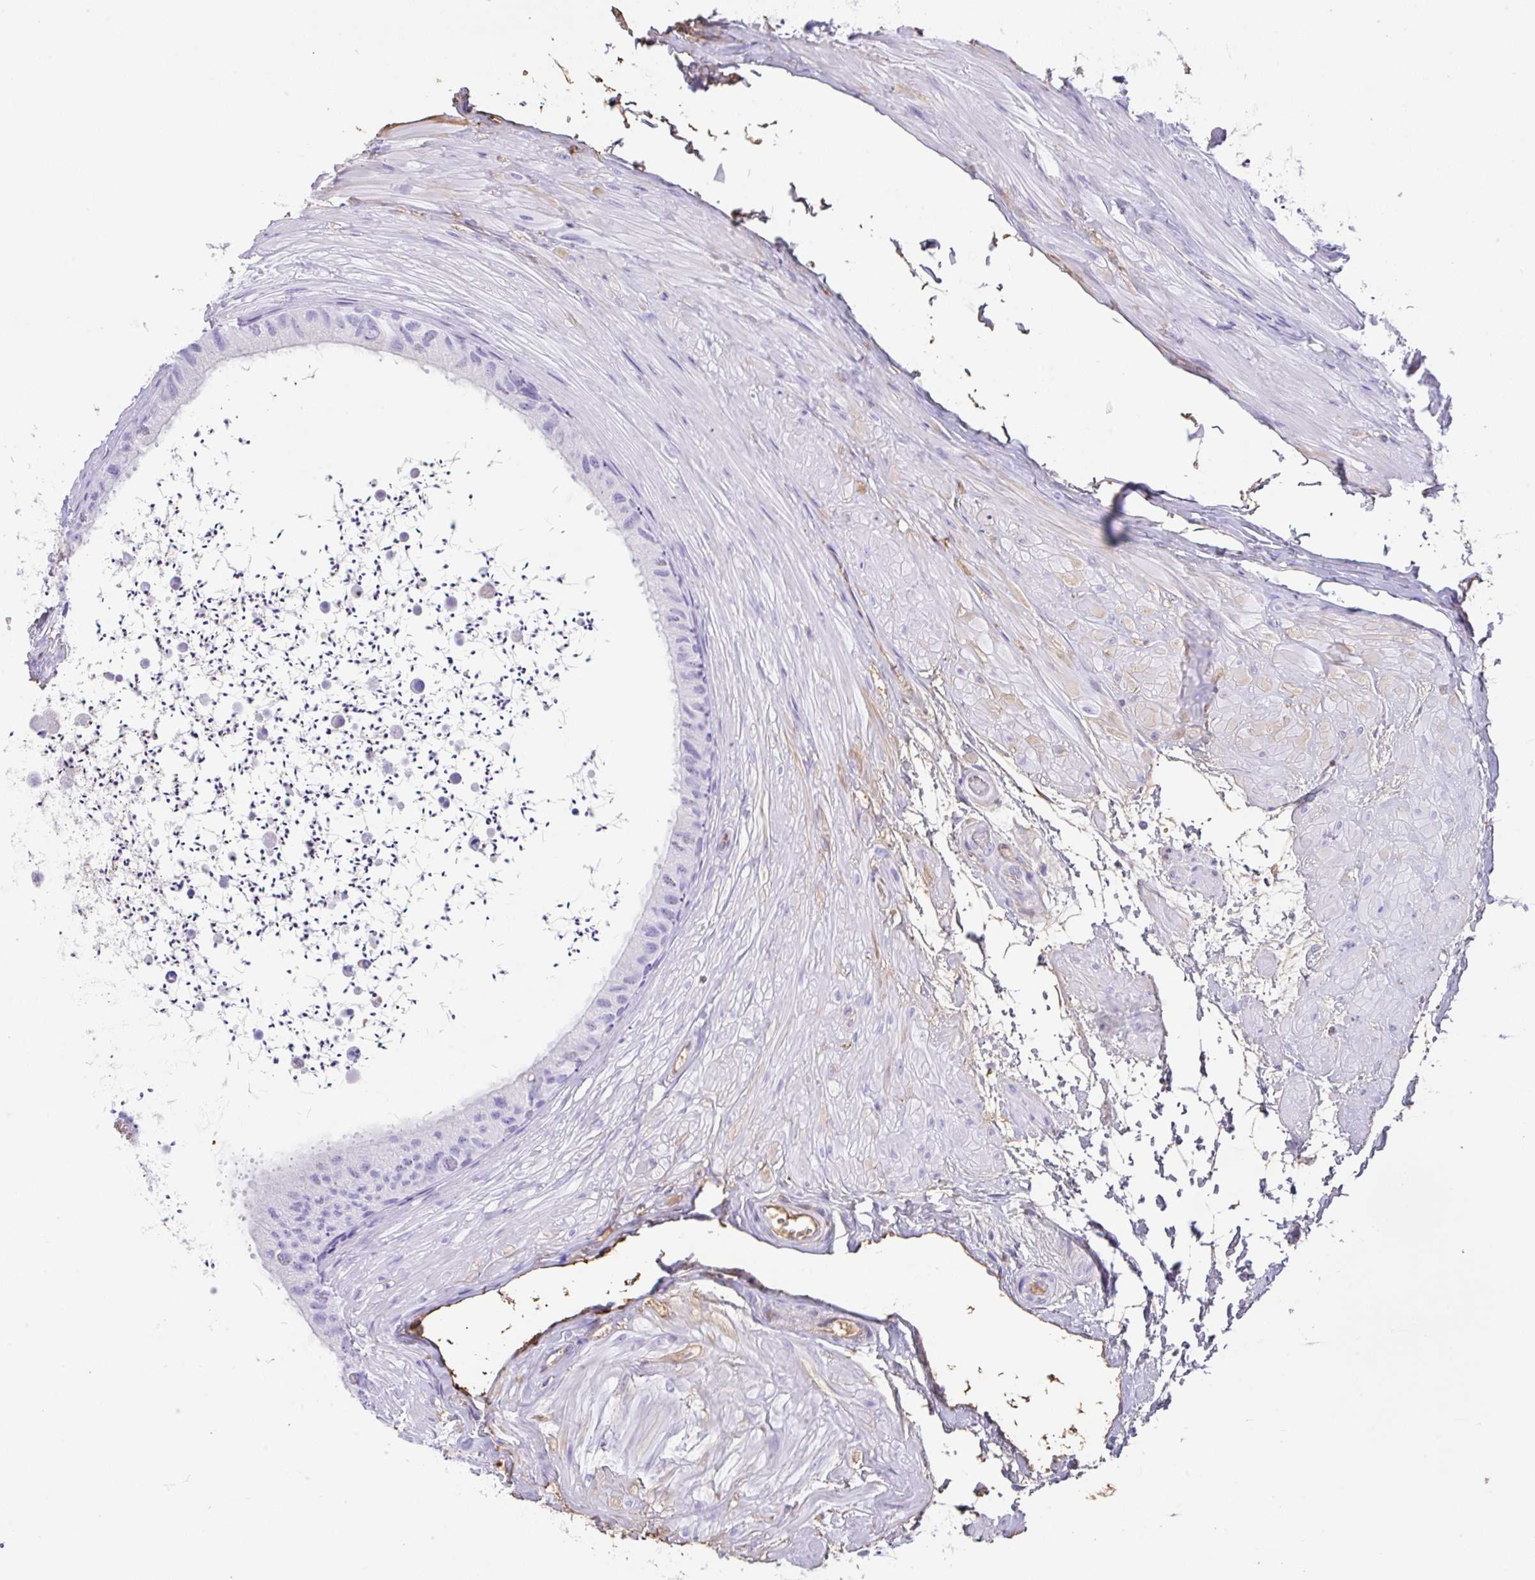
{"staining": {"intensity": "negative", "quantity": "none", "location": "none"}, "tissue": "epididymis", "cell_type": "Glandular cells", "image_type": "normal", "snomed": [{"axis": "morphology", "description": "Normal tissue, NOS"}, {"axis": "topography", "description": "Epididymis"}, {"axis": "topography", "description": "Peripheral nerve tissue"}], "caption": "Glandular cells show no significant expression in normal epididymis. (Stains: DAB immunohistochemistry with hematoxylin counter stain, Microscopy: brightfield microscopy at high magnification).", "gene": "HOXC12", "patient": {"sex": "male", "age": 32}}